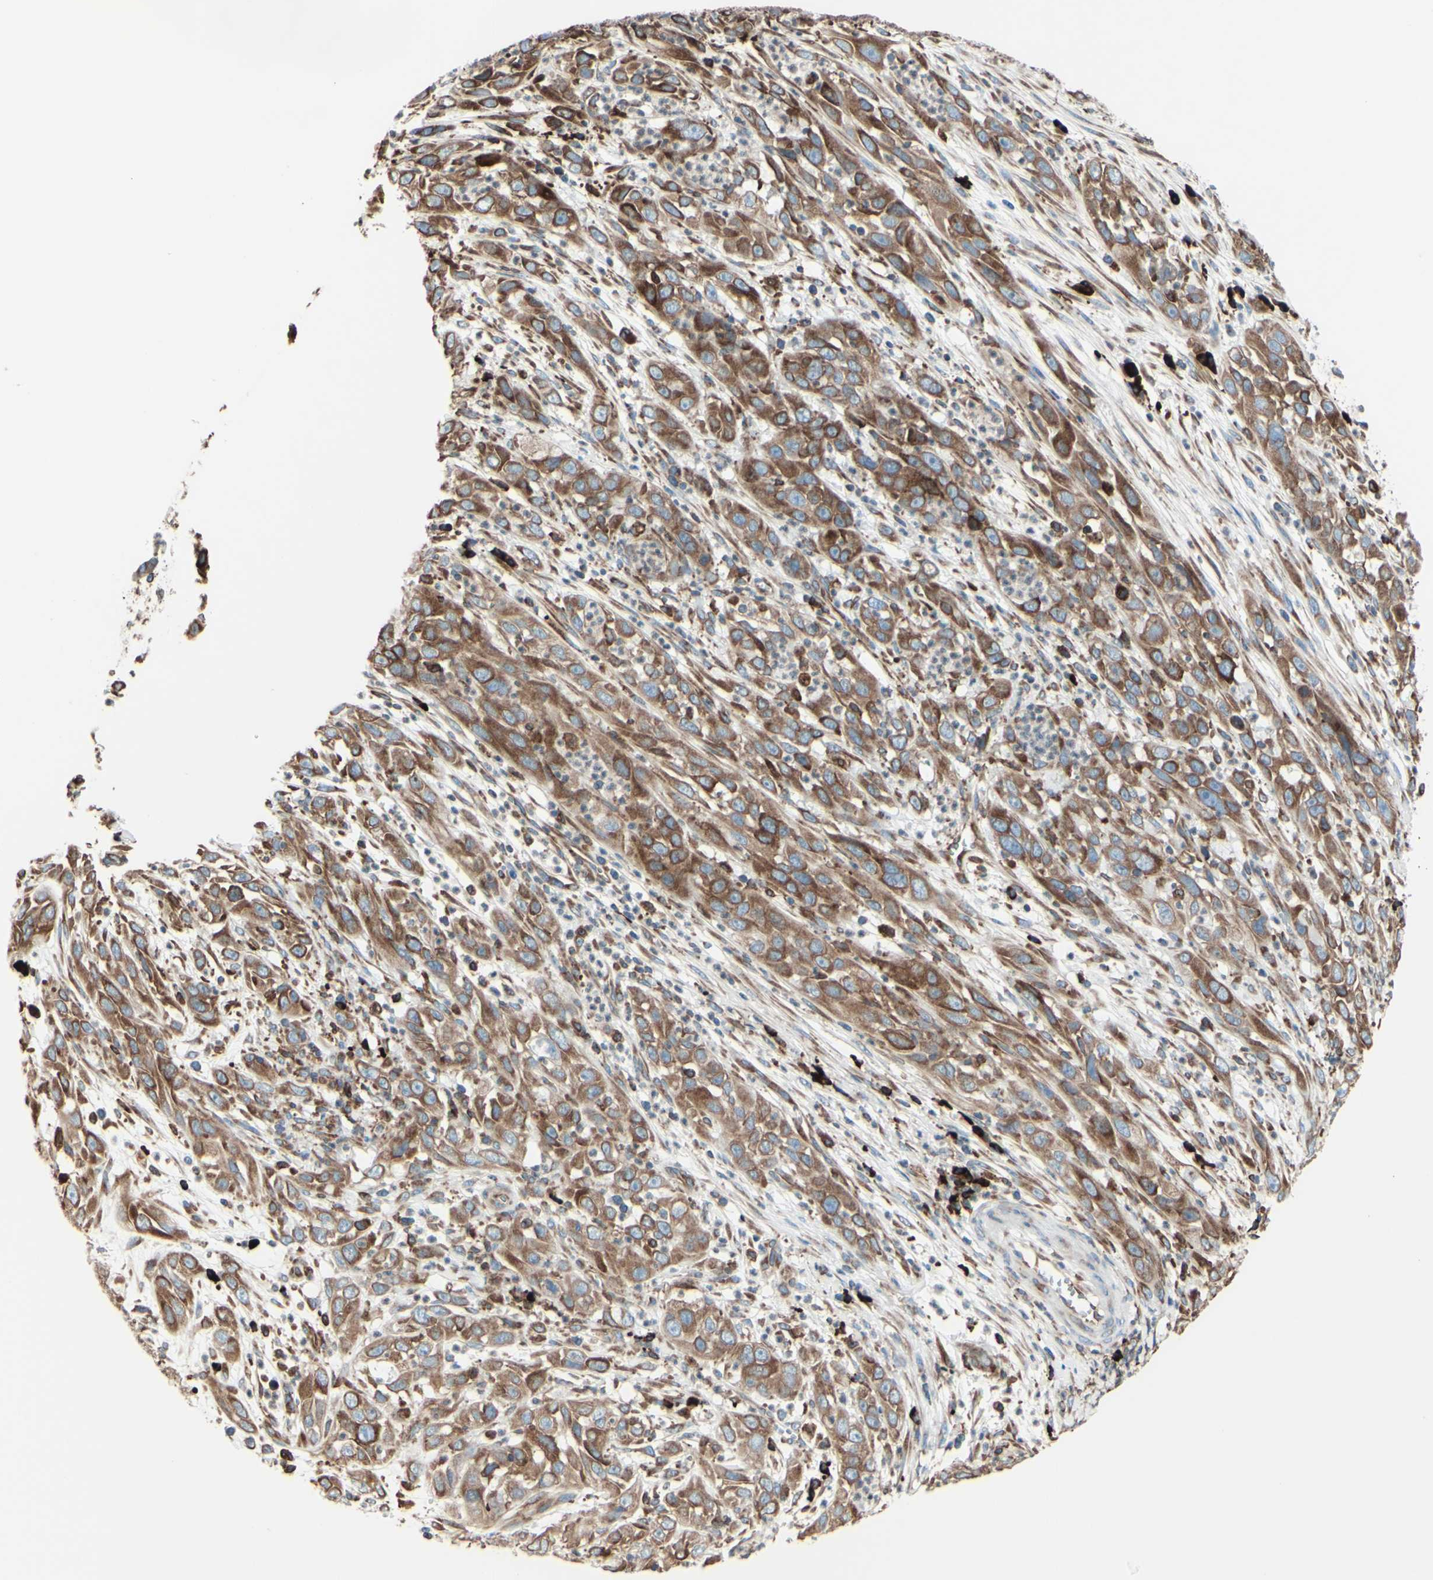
{"staining": {"intensity": "strong", "quantity": ">75%", "location": "cytoplasmic/membranous"}, "tissue": "cervical cancer", "cell_type": "Tumor cells", "image_type": "cancer", "snomed": [{"axis": "morphology", "description": "Squamous cell carcinoma, NOS"}, {"axis": "topography", "description": "Cervix"}], "caption": "IHC of human cervical cancer (squamous cell carcinoma) reveals high levels of strong cytoplasmic/membranous staining in about >75% of tumor cells. The staining was performed using DAB to visualize the protein expression in brown, while the nuclei were stained in blue with hematoxylin (Magnification: 20x).", "gene": "DNAJB11", "patient": {"sex": "female", "age": 32}}